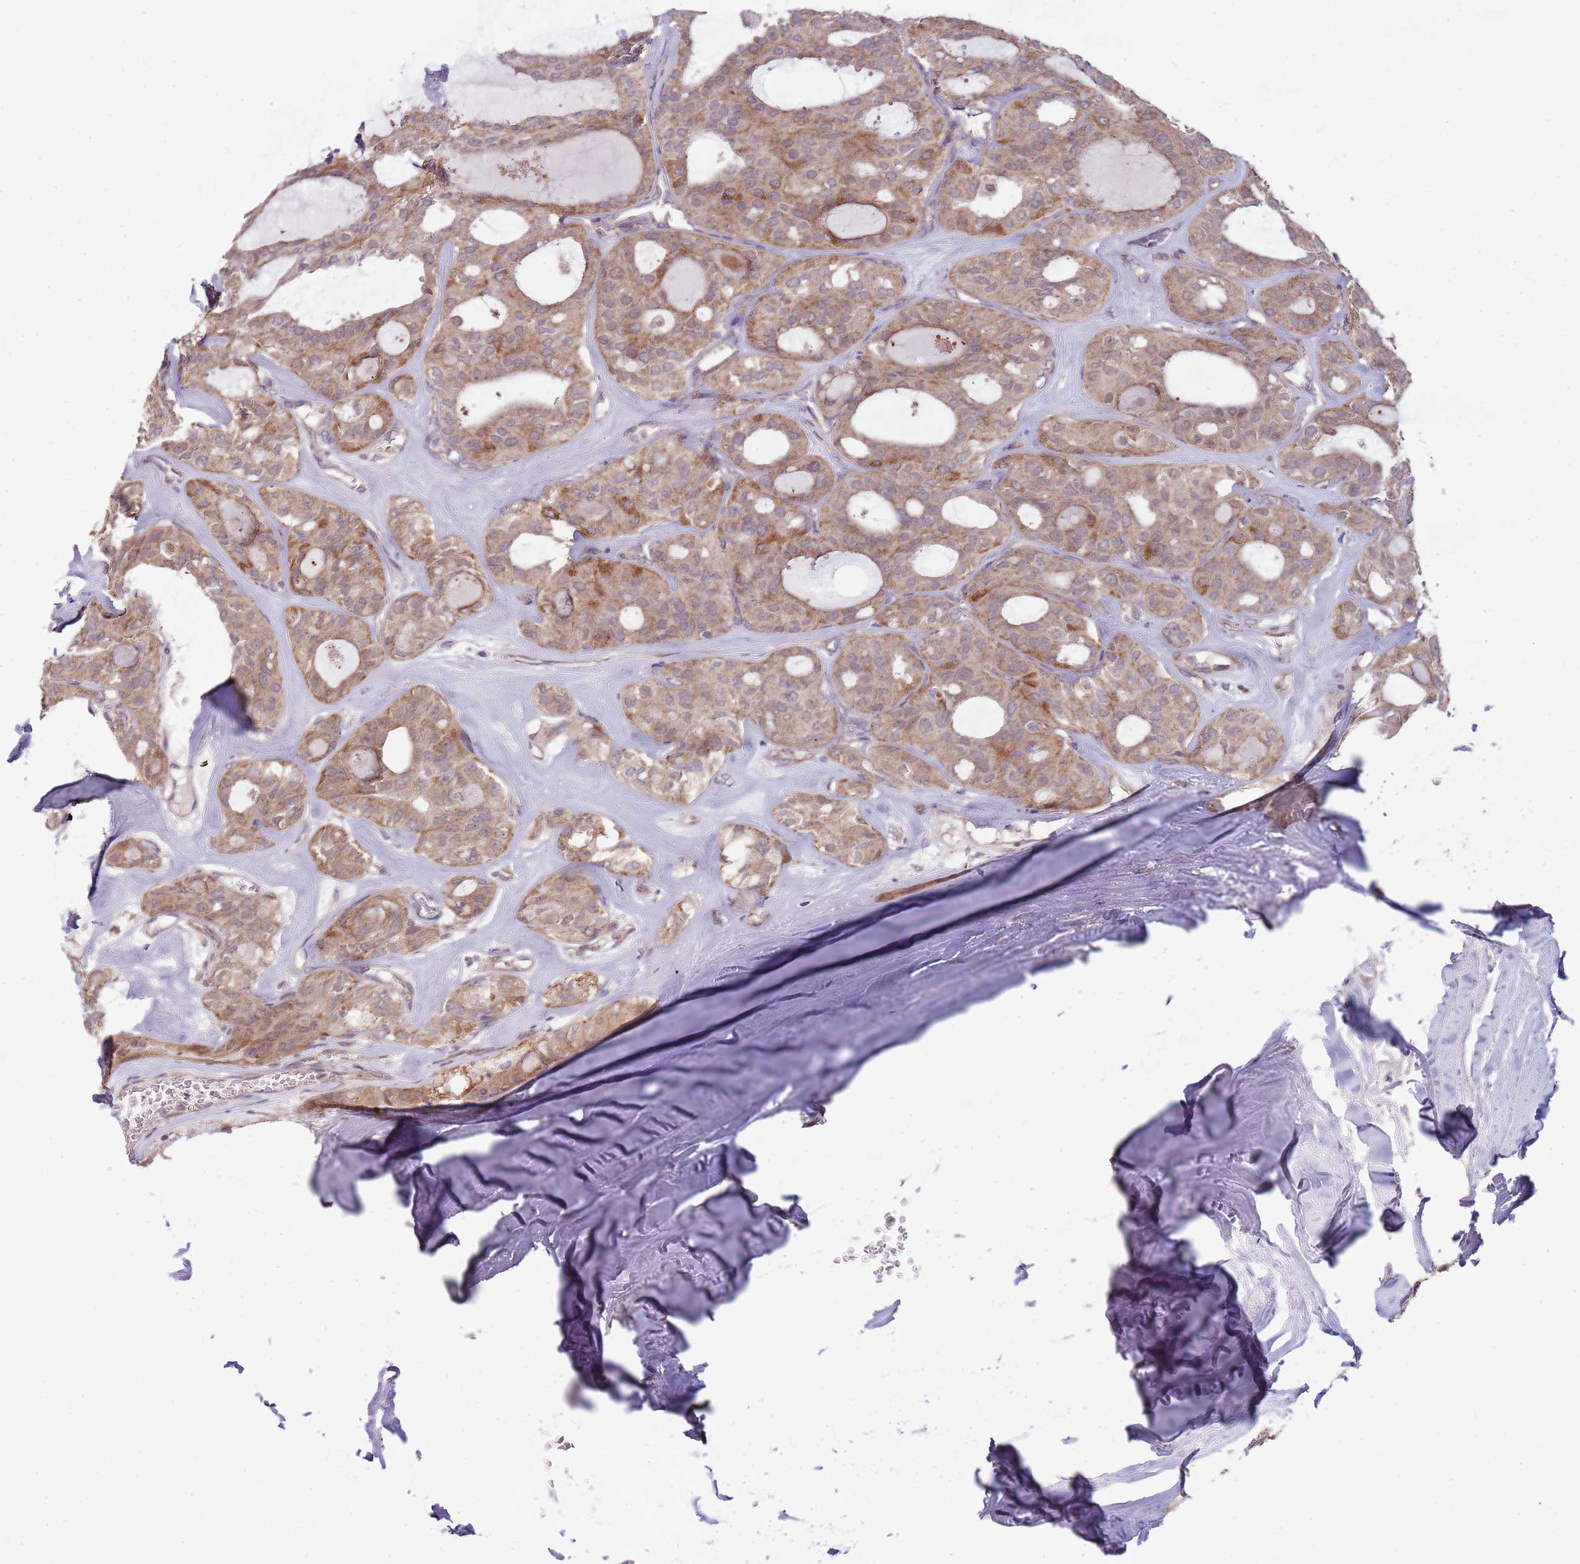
{"staining": {"intensity": "moderate", "quantity": "<25%", "location": "cytoplasmic/membranous"}, "tissue": "thyroid cancer", "cell_type": "Tumor cells", "image_type": "cancer", "snomed": [{"axis": "morphology", "description": "Follicular adenoma carcinoma, NOS"}, {"axis": "topography", "description": "Thyroid gland"}], "caption": "Protein staining of follicular adenoma carcinoma (thyroid) tissue shows moderate cytoplasmic/membranous expression in about <25% of tumor cells.", "gene": "RNF181", "patient": {"sex": "male", "age": 75}}